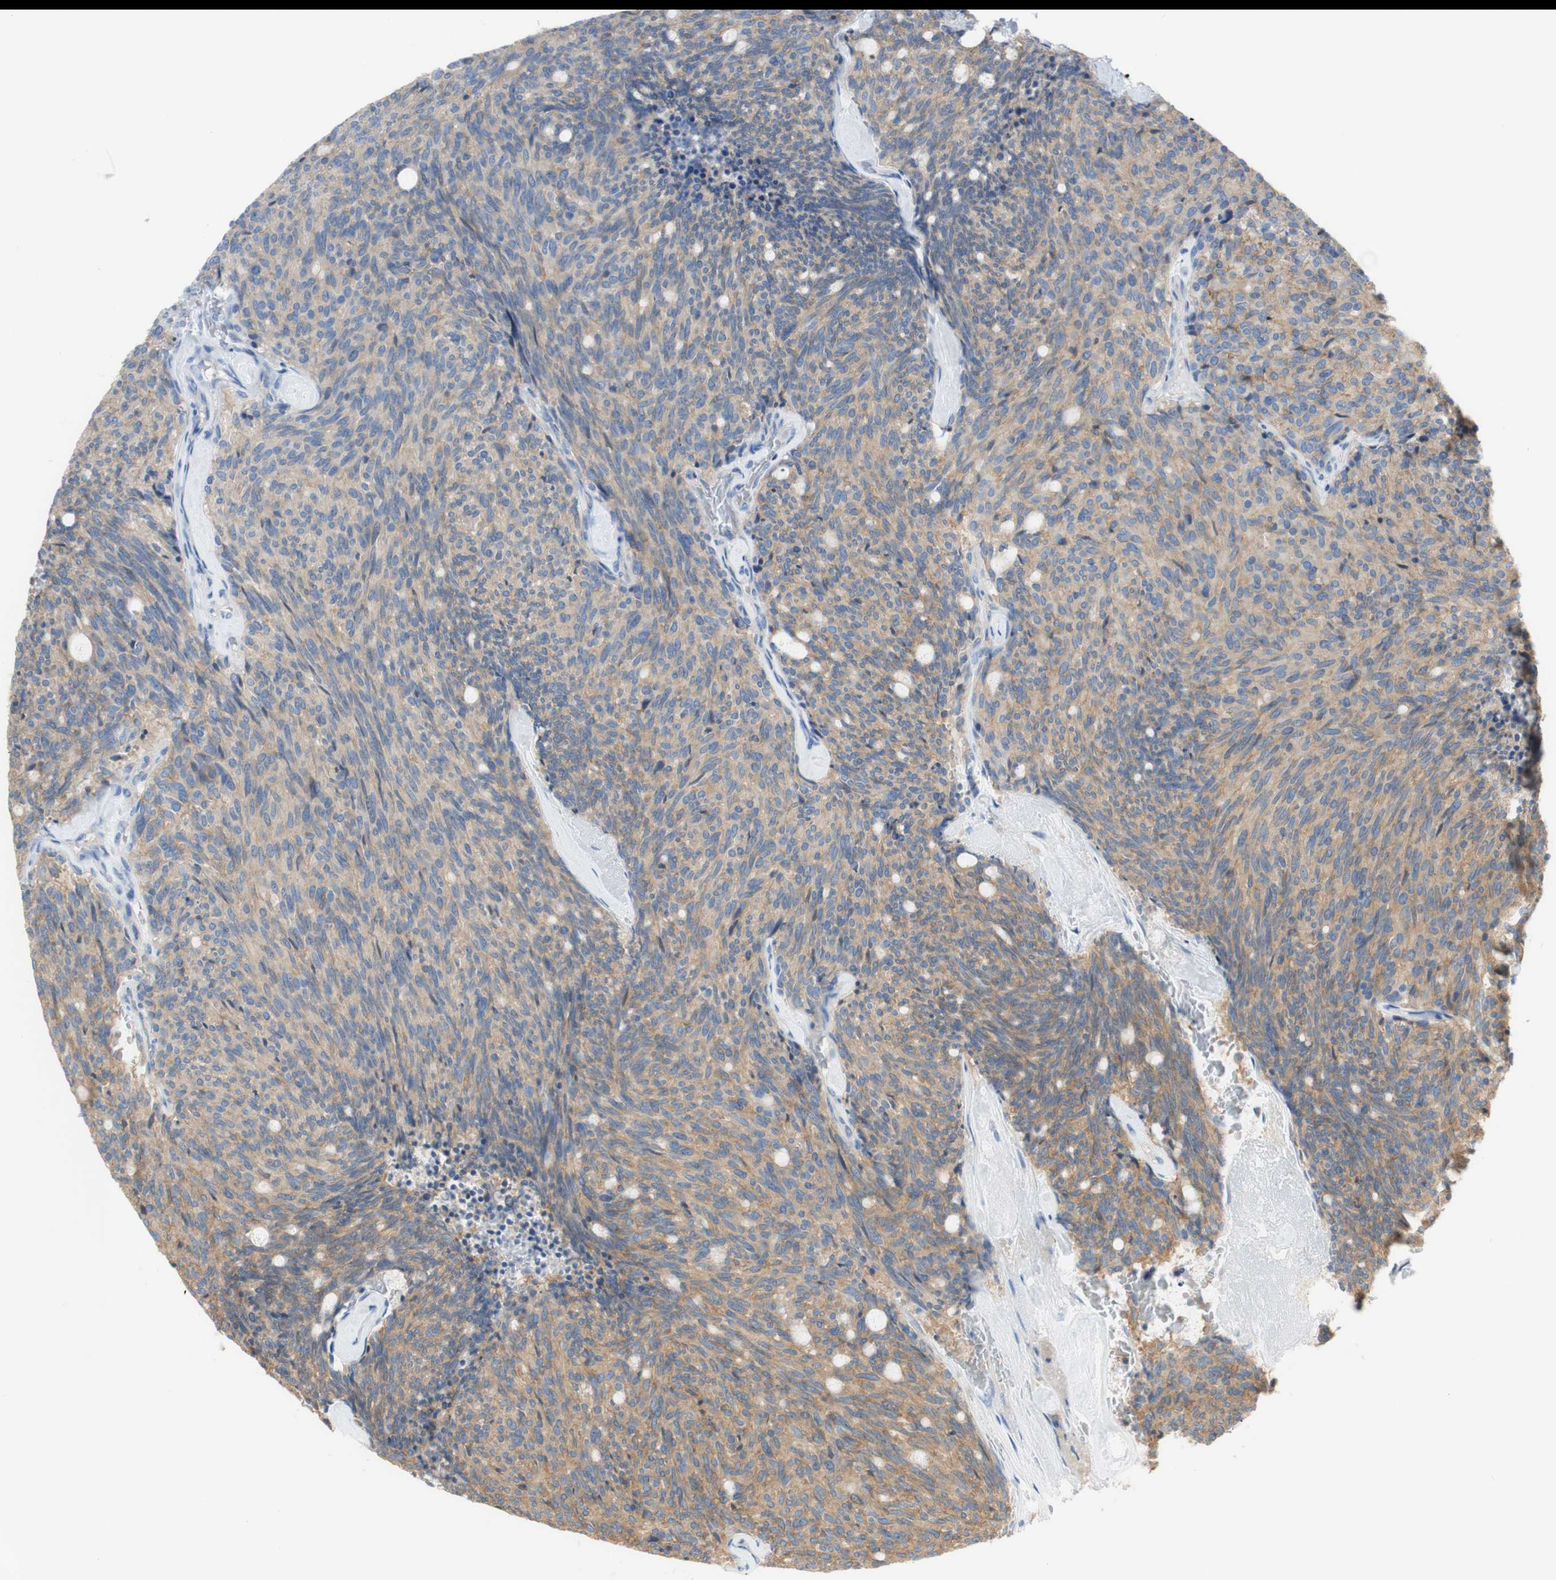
{"staining": {"intensity": "weak", "quantity": ">75%", "location": "cytoplasmic/membranous"}, "tissue": "carcinoid", "cell_type": "Tumor cells", "image_type": "cancer", "snomed": [{"axis": "morphology", "description": "Carcinoid, malignant, NOS"}, {"axis": "topography", "description": "Pancreas"}], "caption": "The photomicrograph reveals a brown stain indicating the presence of a protein in the cytoplasmic/membranous of tumor cells in carcinoid (malignant). (brown staining indicates protein expression, while blue staining denotes nuclei).", "gene": "ATP2B1", "patient": {"sex": "female", "age": 54}}